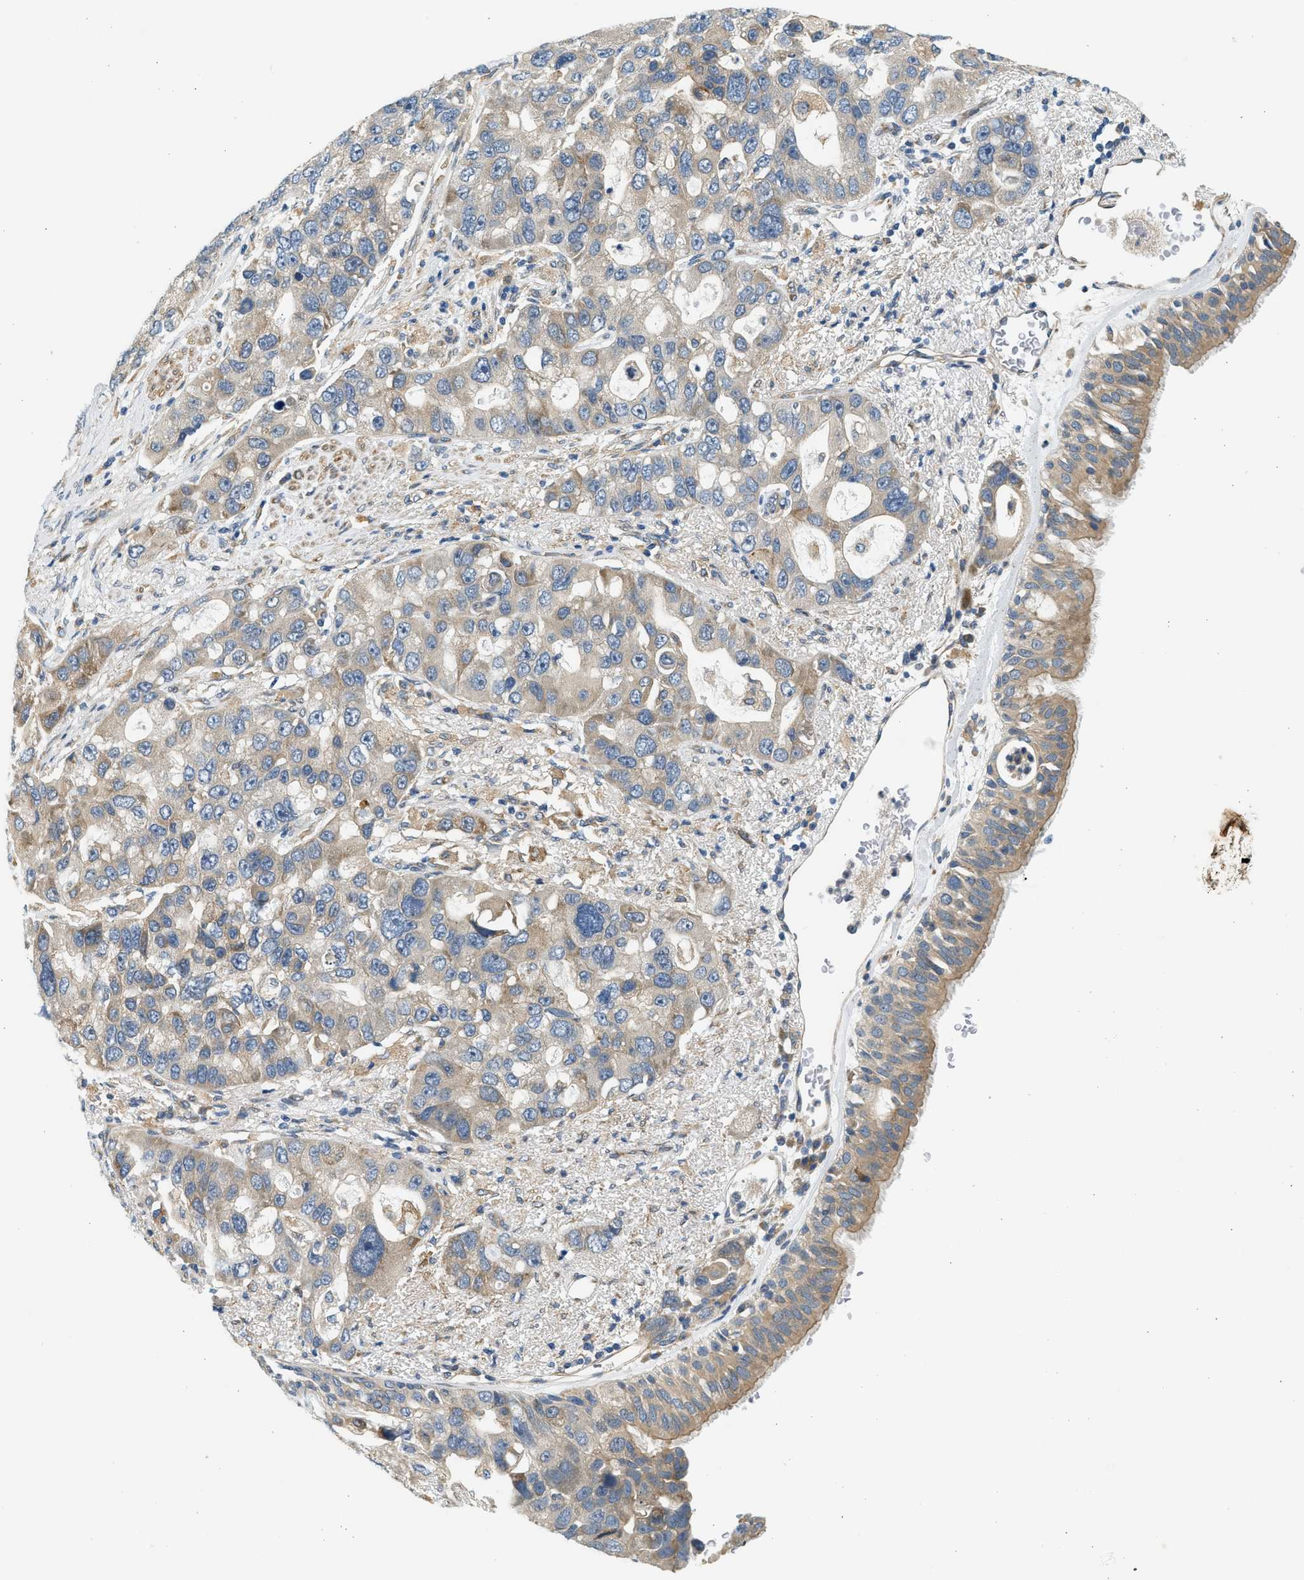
{"staining": {"intensity": "moderate", "quantity": "25%-75%", "location": "cytoplasmic/membranous"}, "tissue": "bronchus", "cell_type": "Respiratory epithelial cells", "image_type": "normal", "snomed": [{"axis": "morphology", "description": "Normal tissue, NOS"}, {"axis": "morphology", "description": "Adenocarcinoma, NOS"}, {"axis": "morphology", "description": "Adenocarcinoma, metastatic, NOS"}, {"axis": "topography", "description": "Lymph node"}, {"axis": "topography", "description": "Bronchus"}, {"axis": "topography", "description": "Lung"}], "caption": "DAB (3,3'-diaminobenzidine) immunohistochemical staining of normal human bronchus demonstrates moderate cytoplasmic/membranous protein positivity in about 25%-75% of respiratory epithelial cells. The staining was performed using DAB (3,3'-diaminobenzidine), with brown indicating positive protein expression. Nuclei are stained blue with hematoxylin.", "gene": "KDELR2", "patient": {"sex": "female", "age": 54}}